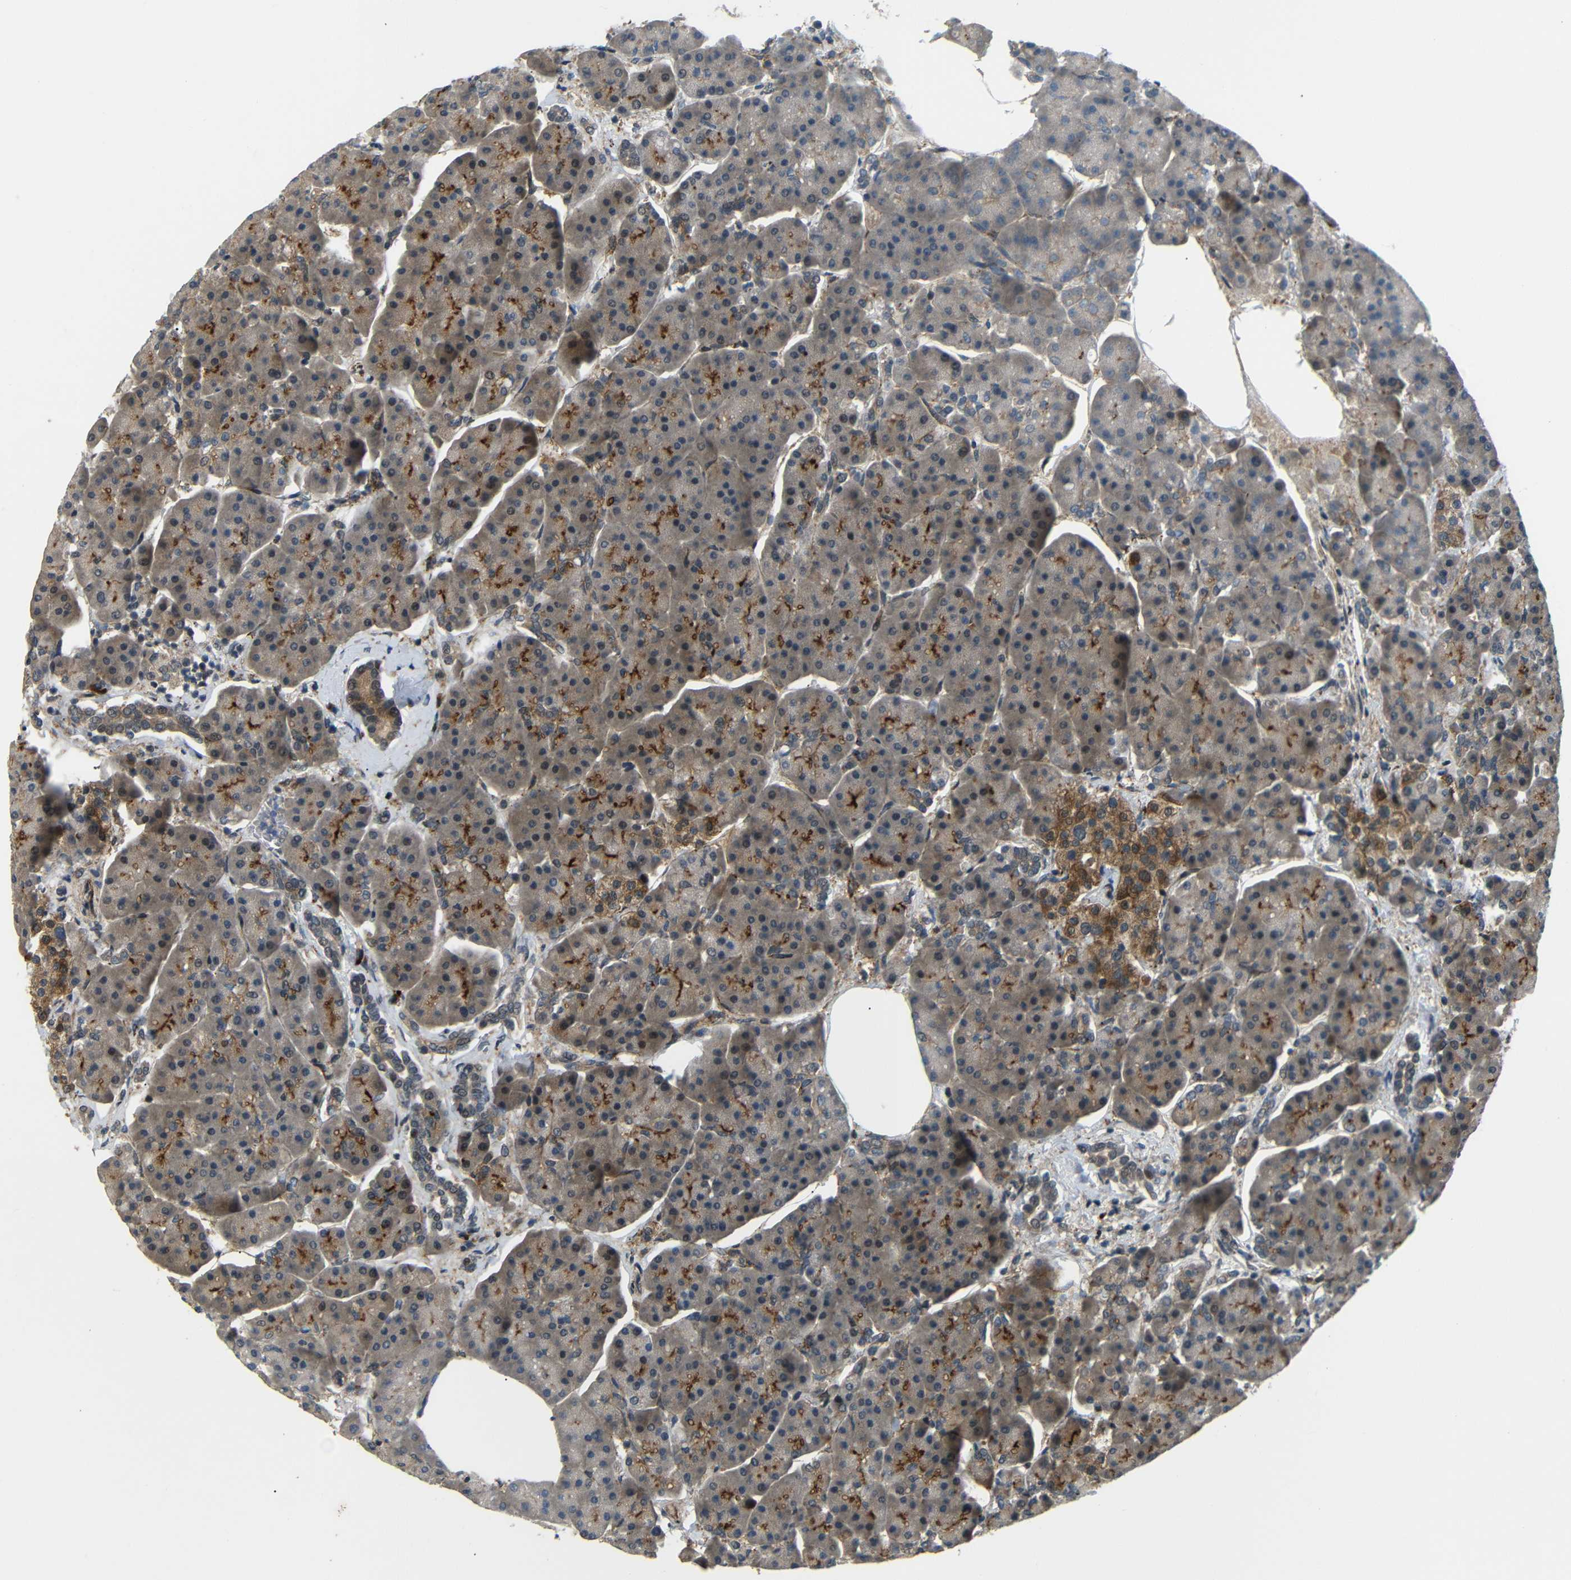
{"staining": {"intensity": "moderate", "quantity": "25%-75%", "location": "cytoplasmic/membranous"}, "tissue": "pancreas", "cell_type": "Exocrine glandular cells", "image_type": "normal", "snomed": [{"axis": "morphology", "description": "Normal tissue, NOS"}, {"axis": "topography", "description": "Pancreas"}], "caption": "Immunohistochemical staining of unremarkable human pancreas displays 25%-75% levels of moderate cytoplasmic/membranous protein positivity in approximately 25%-75% of exocrine glandular cells.", "gene": "SYDE1", "patient": {"sex": "female", "age": 70}}